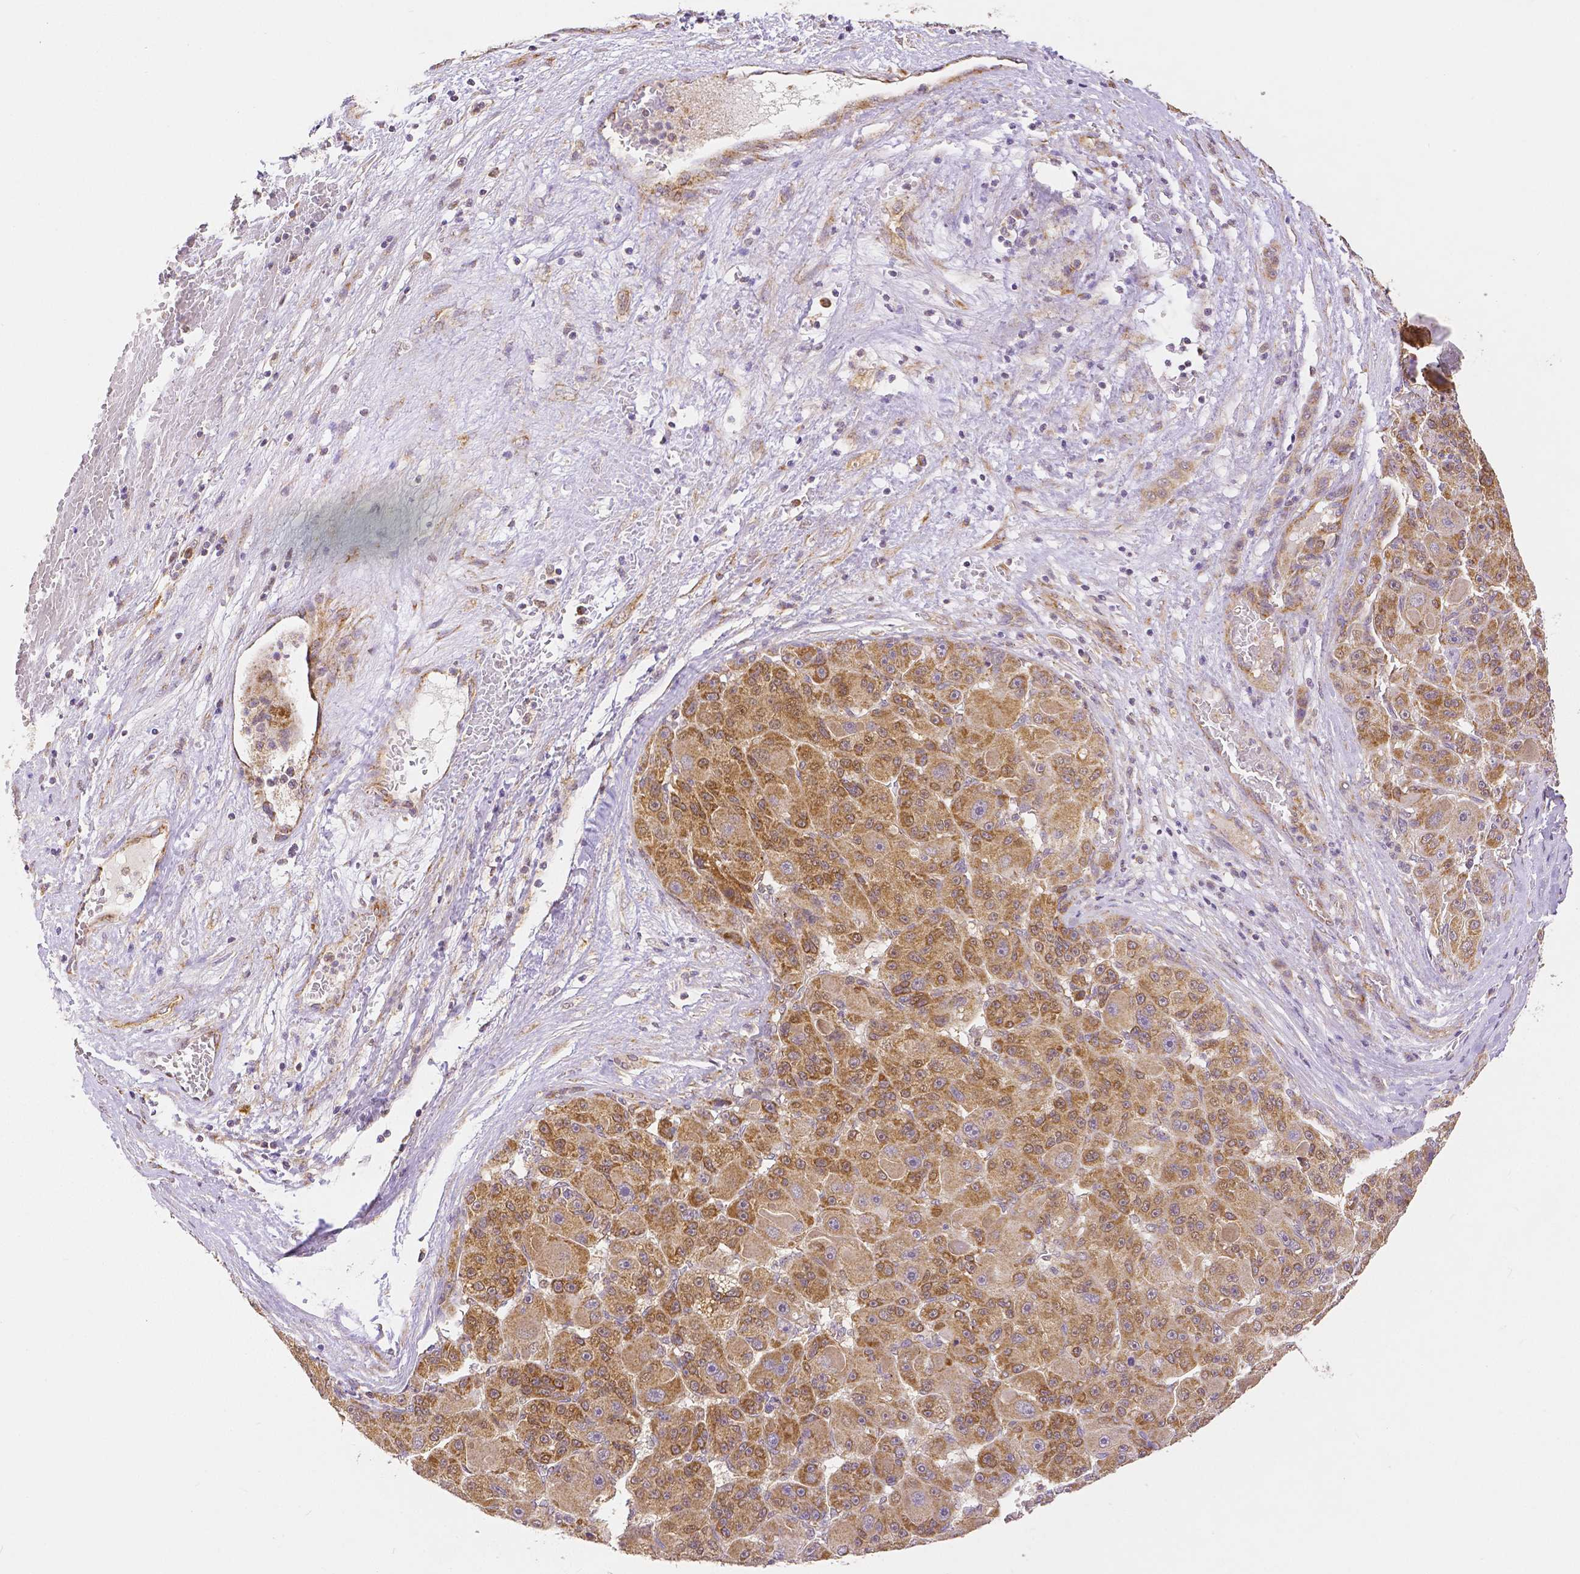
{"staining": {"intensity": "moderate", "quantity": ">75%", "location": "cytoplasmic/membranous"}, "tissue": "liver cancer", "cell_type": "Tumor cells", "image_type": "cancer", "snomed": [{"axis": "morphology", "description": "Carcinoma, Hepatocellular, NOS"}, {"axis": "topography", "description": "Liver"}], "caption": "The histopathology image shows a brown stain indicating the presence of a protein in the cytoplasmic/membranous of tumor cells in liver cancer. The staining was performed using DAB, with brown indicating positive protein expression. Nuclei are stained blue with hematoxylin.", "gene": "RHOT1", "patient": {"sex": "male", "age": 76}}